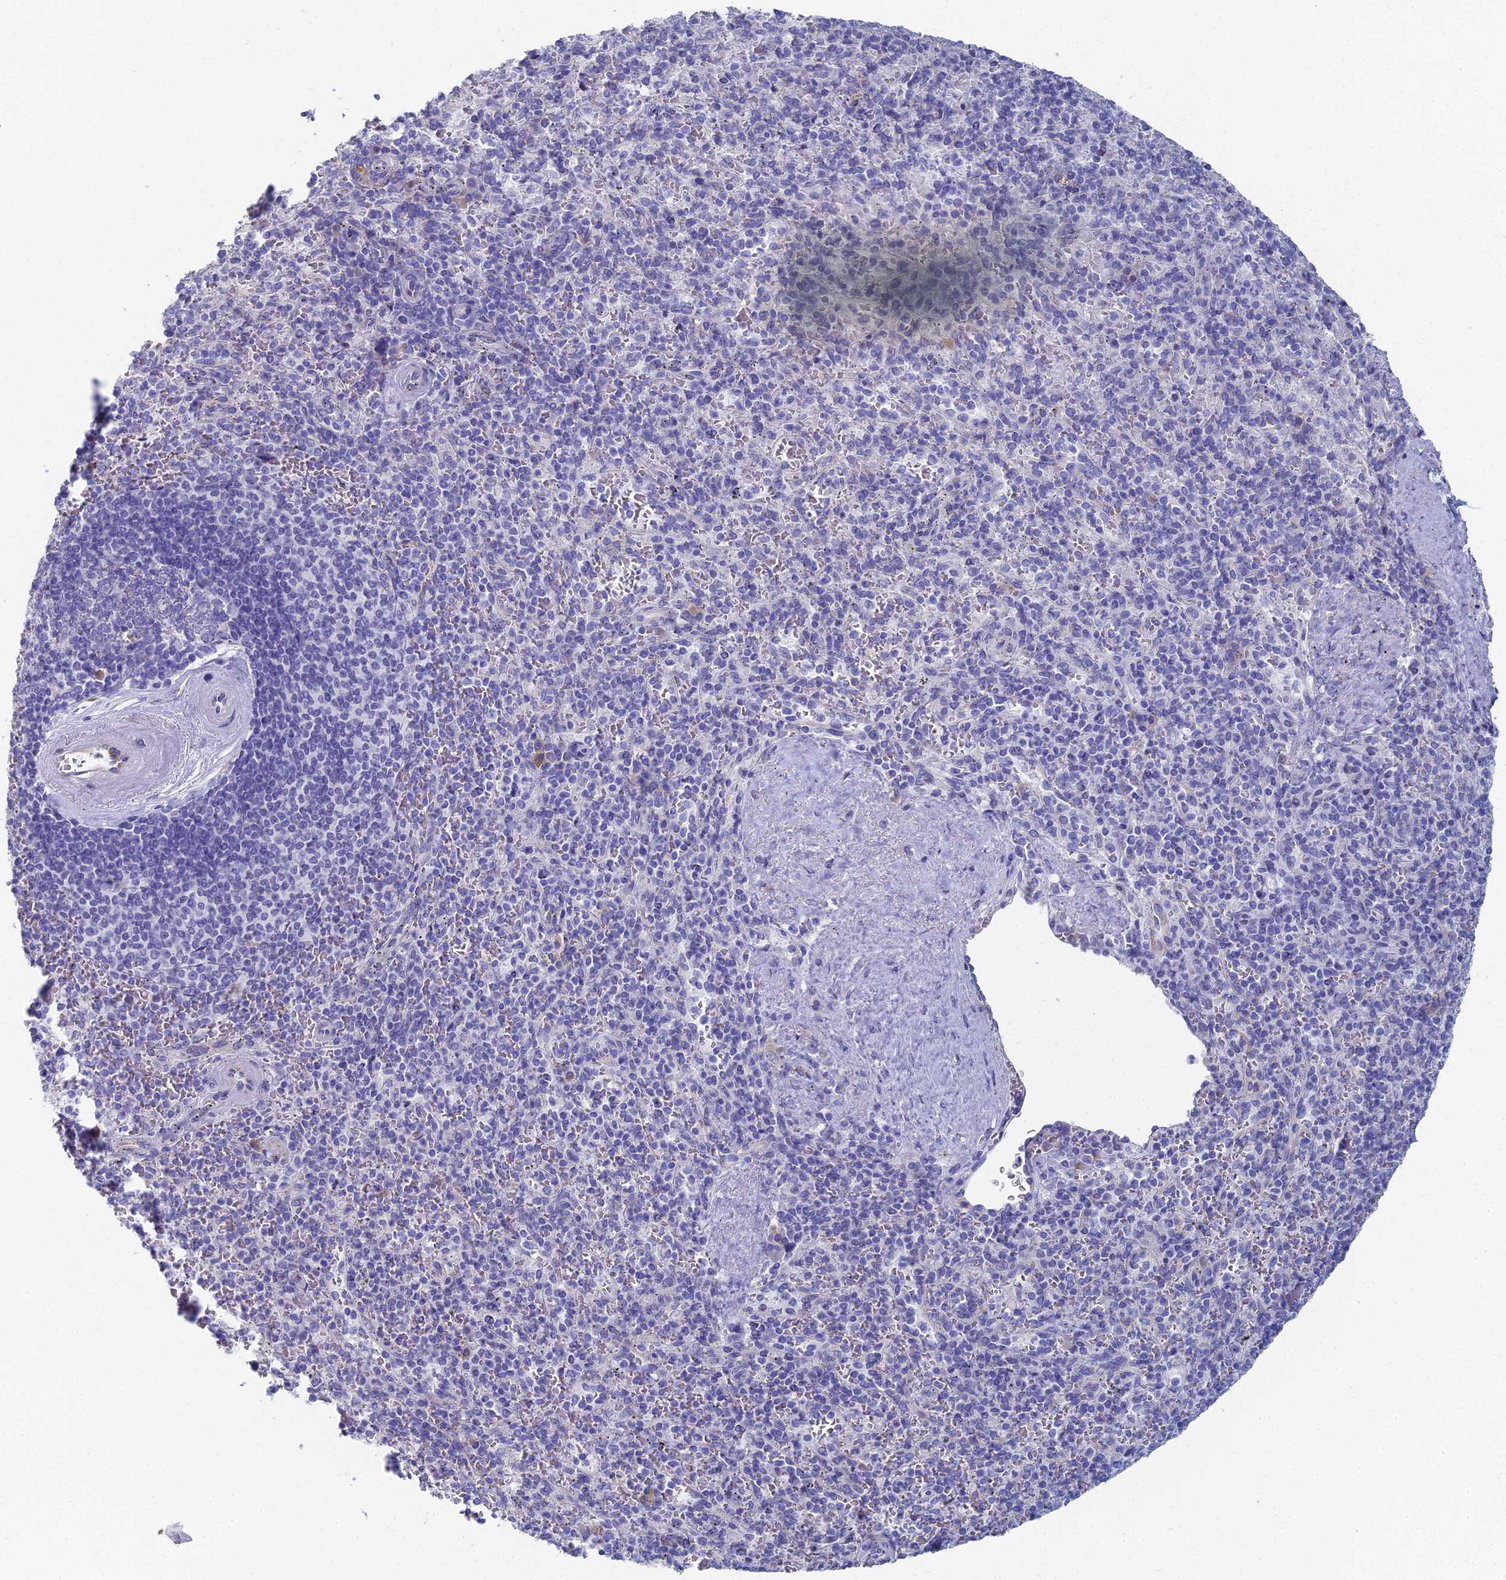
{"staining": {"intensity": "negative", "quantity": "none", "location": "none"}, "tissue": "spleen", "cell_type": "Cells in red pulp", "image_type": "normal", "snomed": [{"axis": "morphology", "description": "Normal tissue, NOS"}, {"axis": "topography", "description": "Spleen"}], "caption": "The image exhibits no significant staining in cells in red pulp of spleen.", "gene": "TNNT3", "patient": {"sex": "male", "age": 82}}